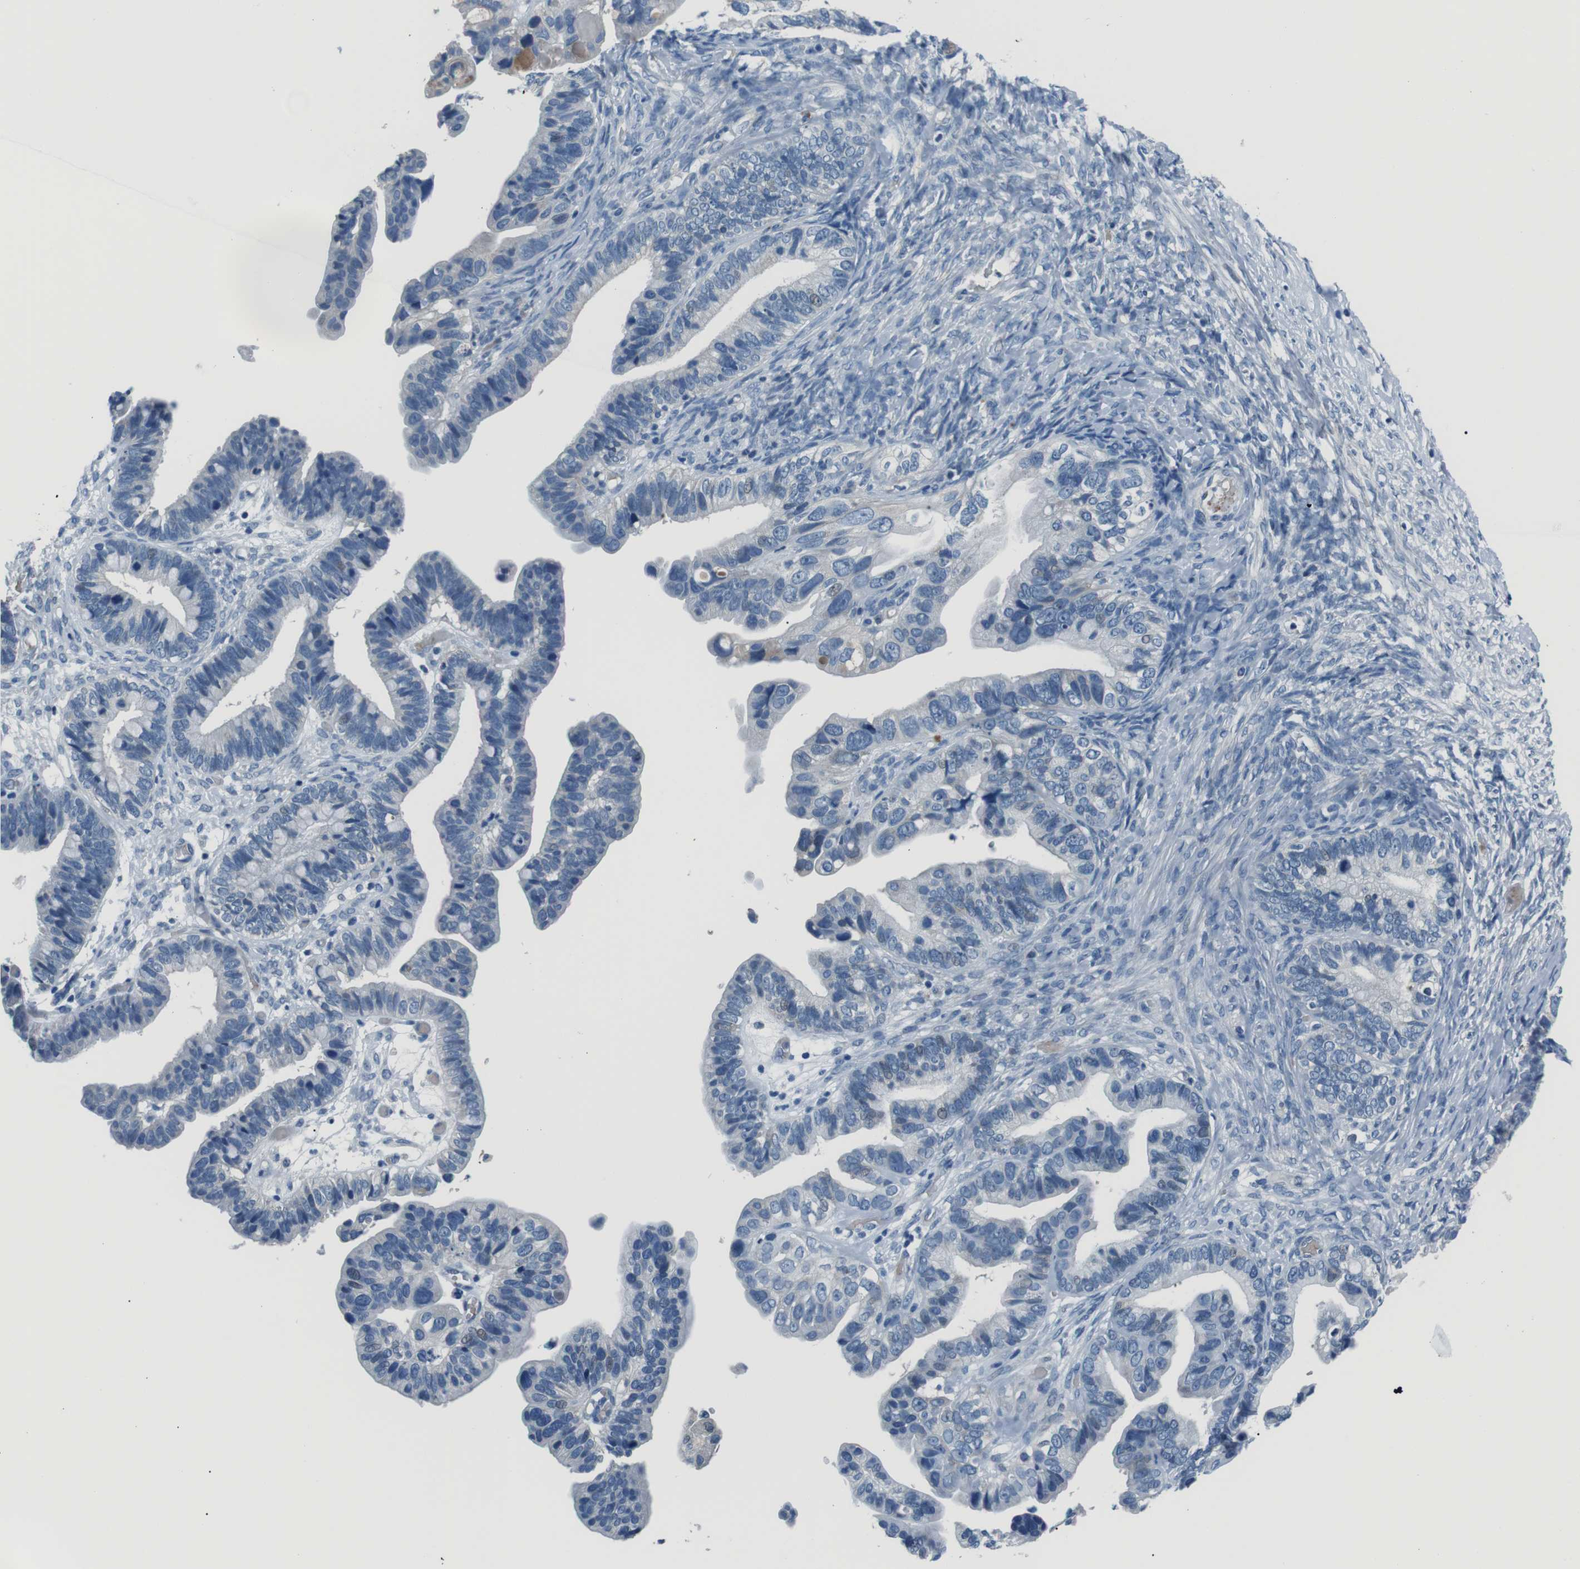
{"staining": {"intensity": "negative", "quantity": "none", "location": "none"}, "tissue": "ovarian cancer", "cell_type": "Tumor cells", "image_type": "cancer", "snomed": [{"axis": "morphology", "description": "Cystadenocarcinoma, serous, NOS"}, {"axis": "topography", "description": "Ovary"}], "caption": "DAB (3,3'-diaminobenzidine) immunohistochemical staining of ovarian cancer (serous cystadenocarcinoma) reveals no significant expression in tumor cells. (Immunohistochemistry (ihc), brightfield microscopy, high magnification).", "gene": "ST6GAL1", "patient": {"sex": "female", "age": 56}}